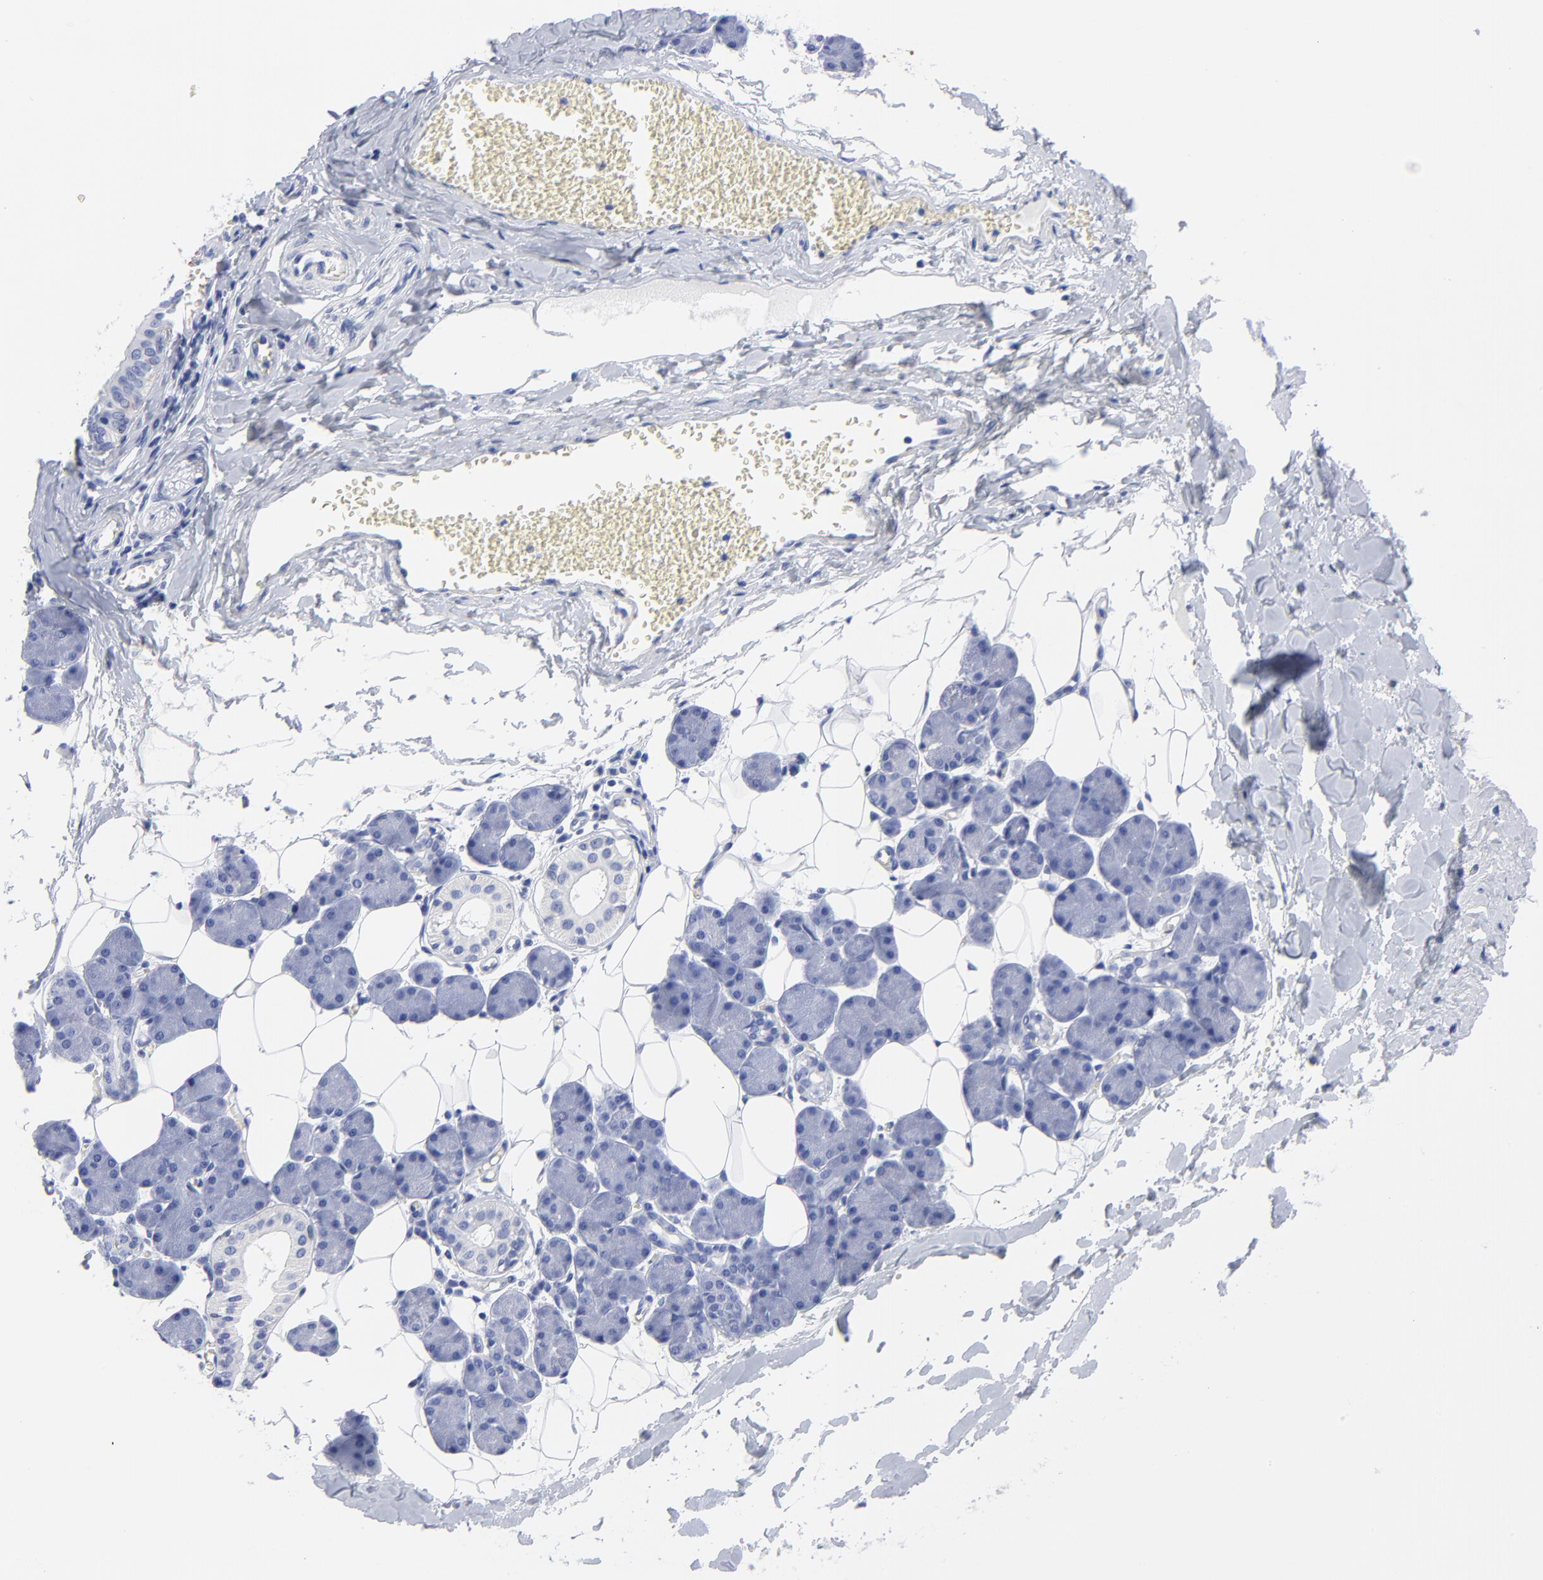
{"staining": {"intensity": "negative", "quantity": "none", "location": "none"}, "tissue": "salivary gland", "cell_type": "Glandular cells", "image_type": "normal", "snomed": [{"axis": "morphology", "description": "Normal tissue, NOS"}, {"axis": "morphology", "description": "Adenoma, NOS"}, {"axis": "topography", "description": "Salivary gland"}], "caption": "Protein analysis of unremarkable salivary gland reveals no significant positivity in glandular cells.", "gene": "ACY1", "patient": {"sex": "female", "age": 32}}